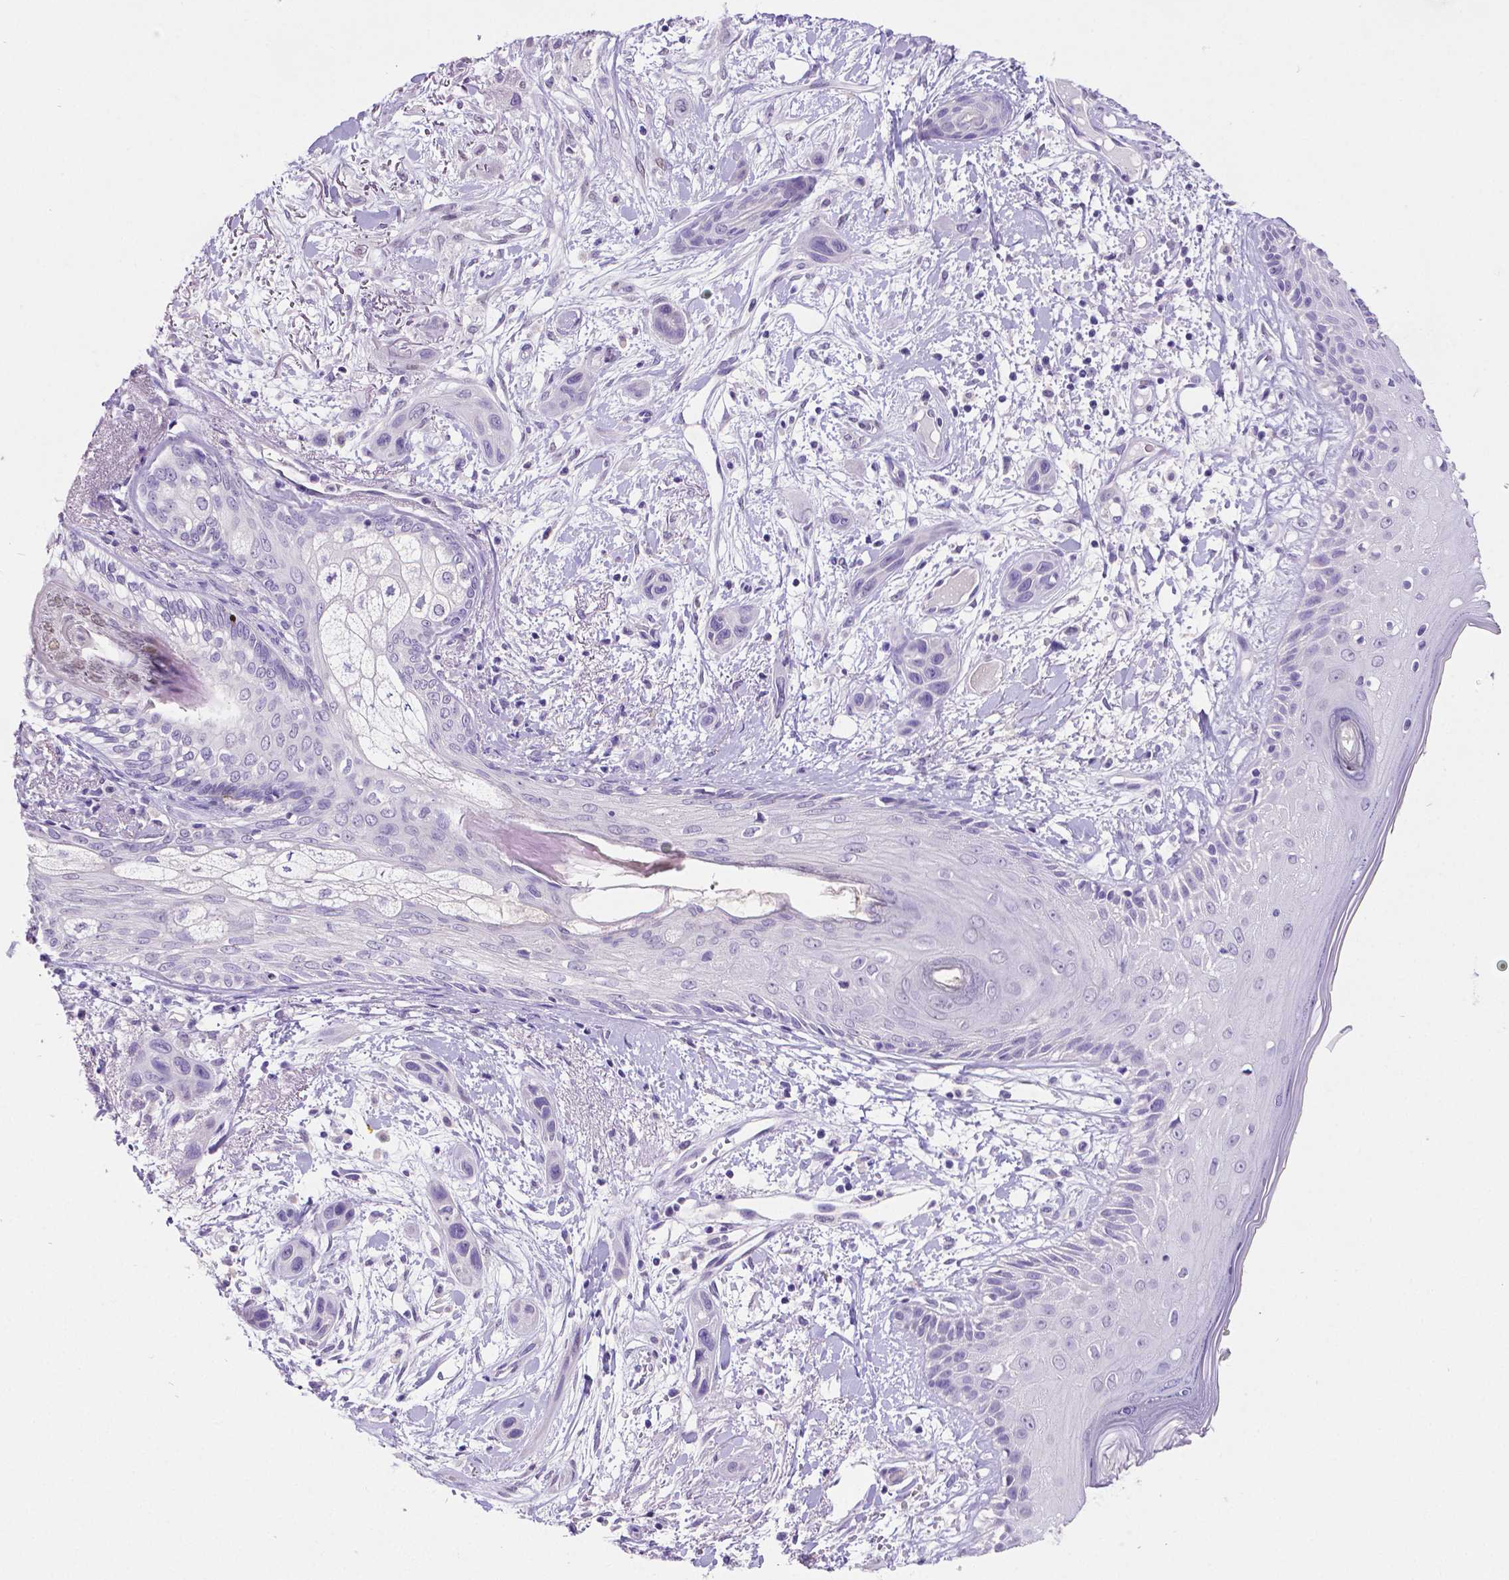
{"staining": {"intensity": "negative", "quantity": "none", "location": "none"}, "tissue": "skin cancer", "cell_type": "Tumor cells", "image_type": "cancer", "snomed": [{"axis": "morphology", "description": "Squamous cell carcinoma, NOS"}, {"axis": "topography", "description": "Skin"}], "caption": "Immunohistochemical staining of human squamous cell carcinoma (skin) displays no significant positivity in tumor cells.", "gene": "SATB2", "patient": {"sex": "male", "age": 79}}